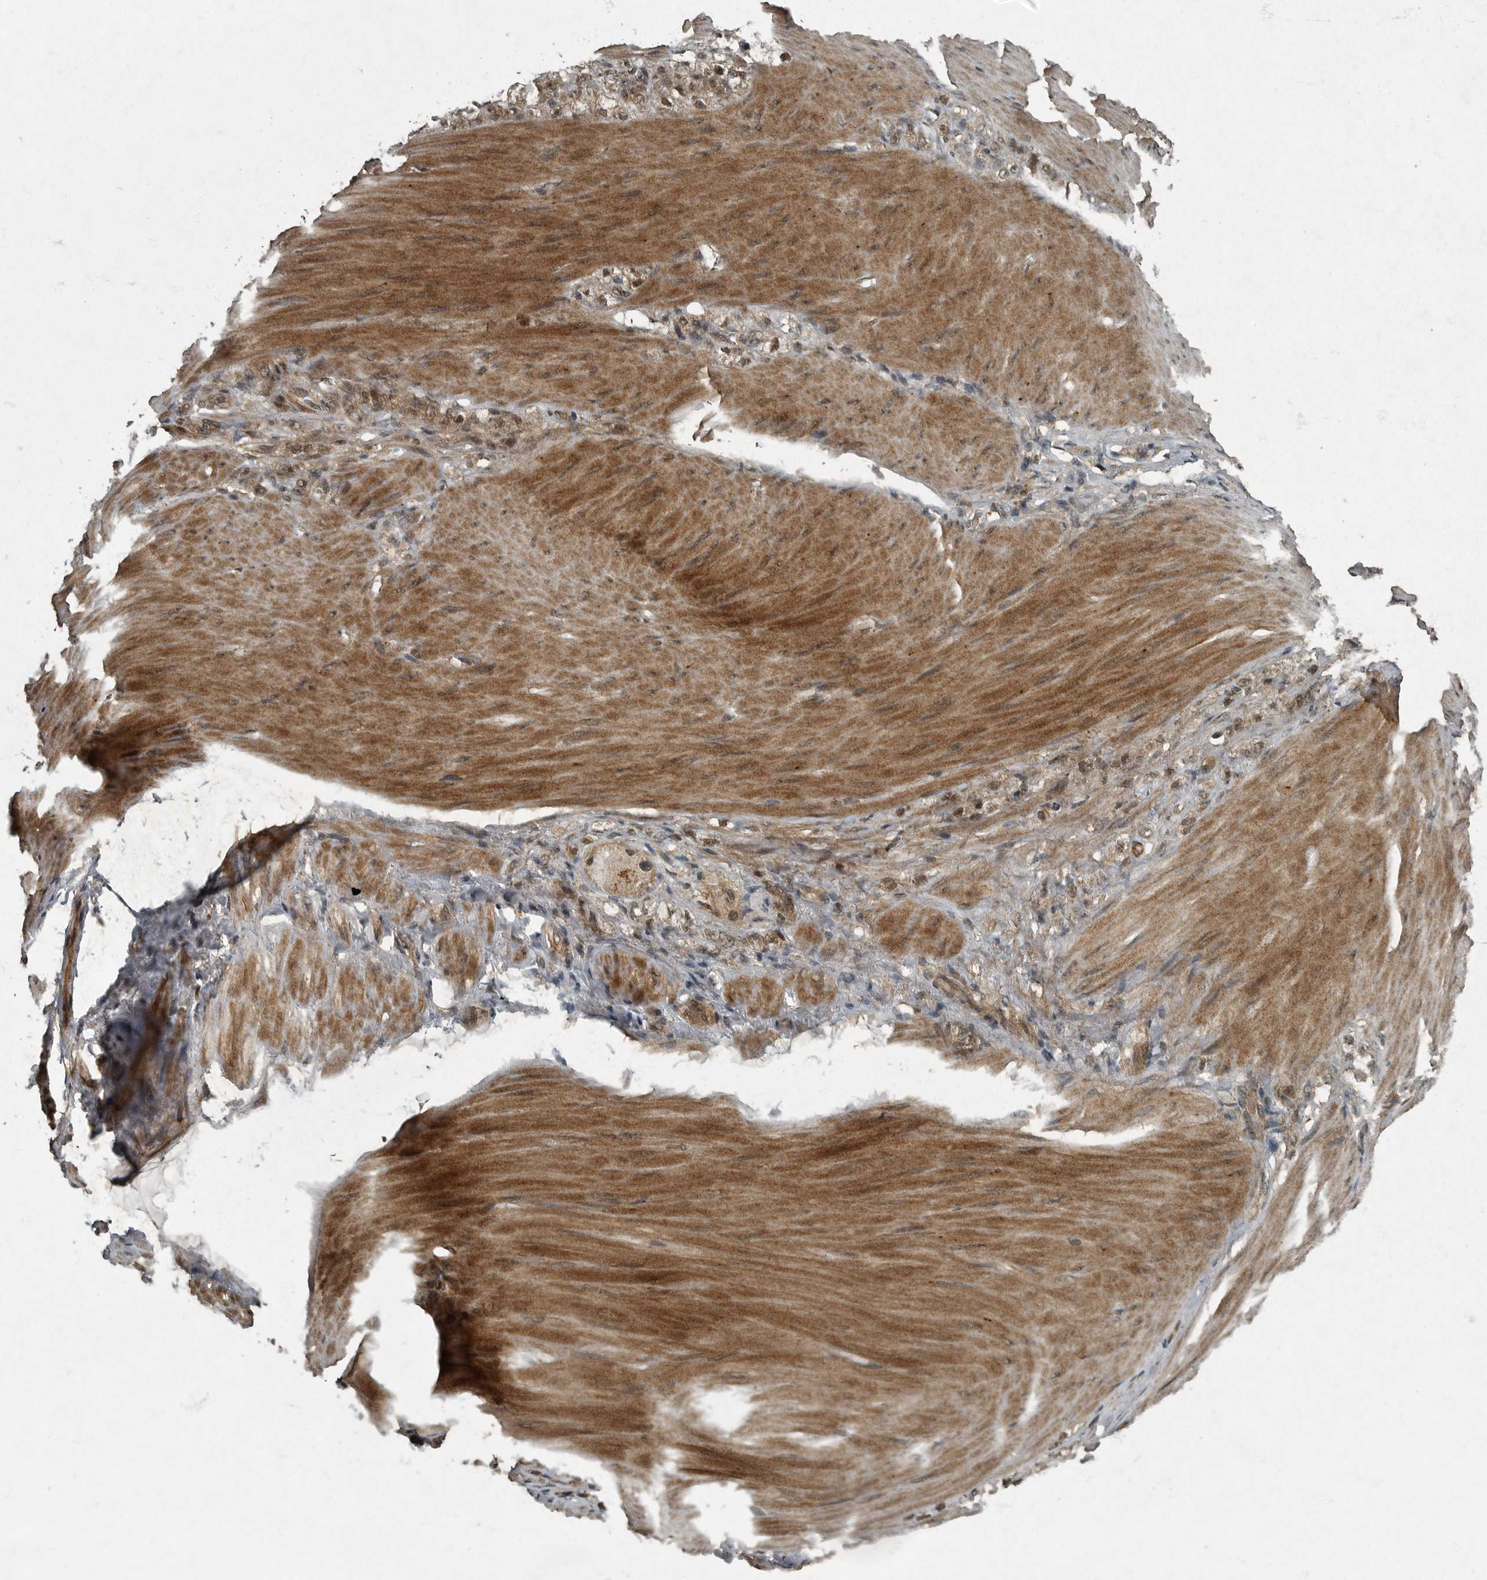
{"staining": {"intensity": "weak", "quantity": ">75%", "location": "cytoplasmic/membranous,nuclear"}, "tissue": "stomach cancer", "cell_type": "Tumor cells", "image_type": "cancer", "snomed": [{"axis": "morphology", "description": "Normal tissue, NOS"}, {"axis": "morphology", "description": "Adenocarcinoma, NOS"}, {"axis": "topography", "description": "Stomach"}], "caption": "The micrograph shows staining of adenocarcinoma (stomach), revealing weak cytoplasmic/membranous and nuclear protein expression (brown color) within tumor cells.", "gene": "FOXO1", "patient": {"sex": "male", "age": 82}}